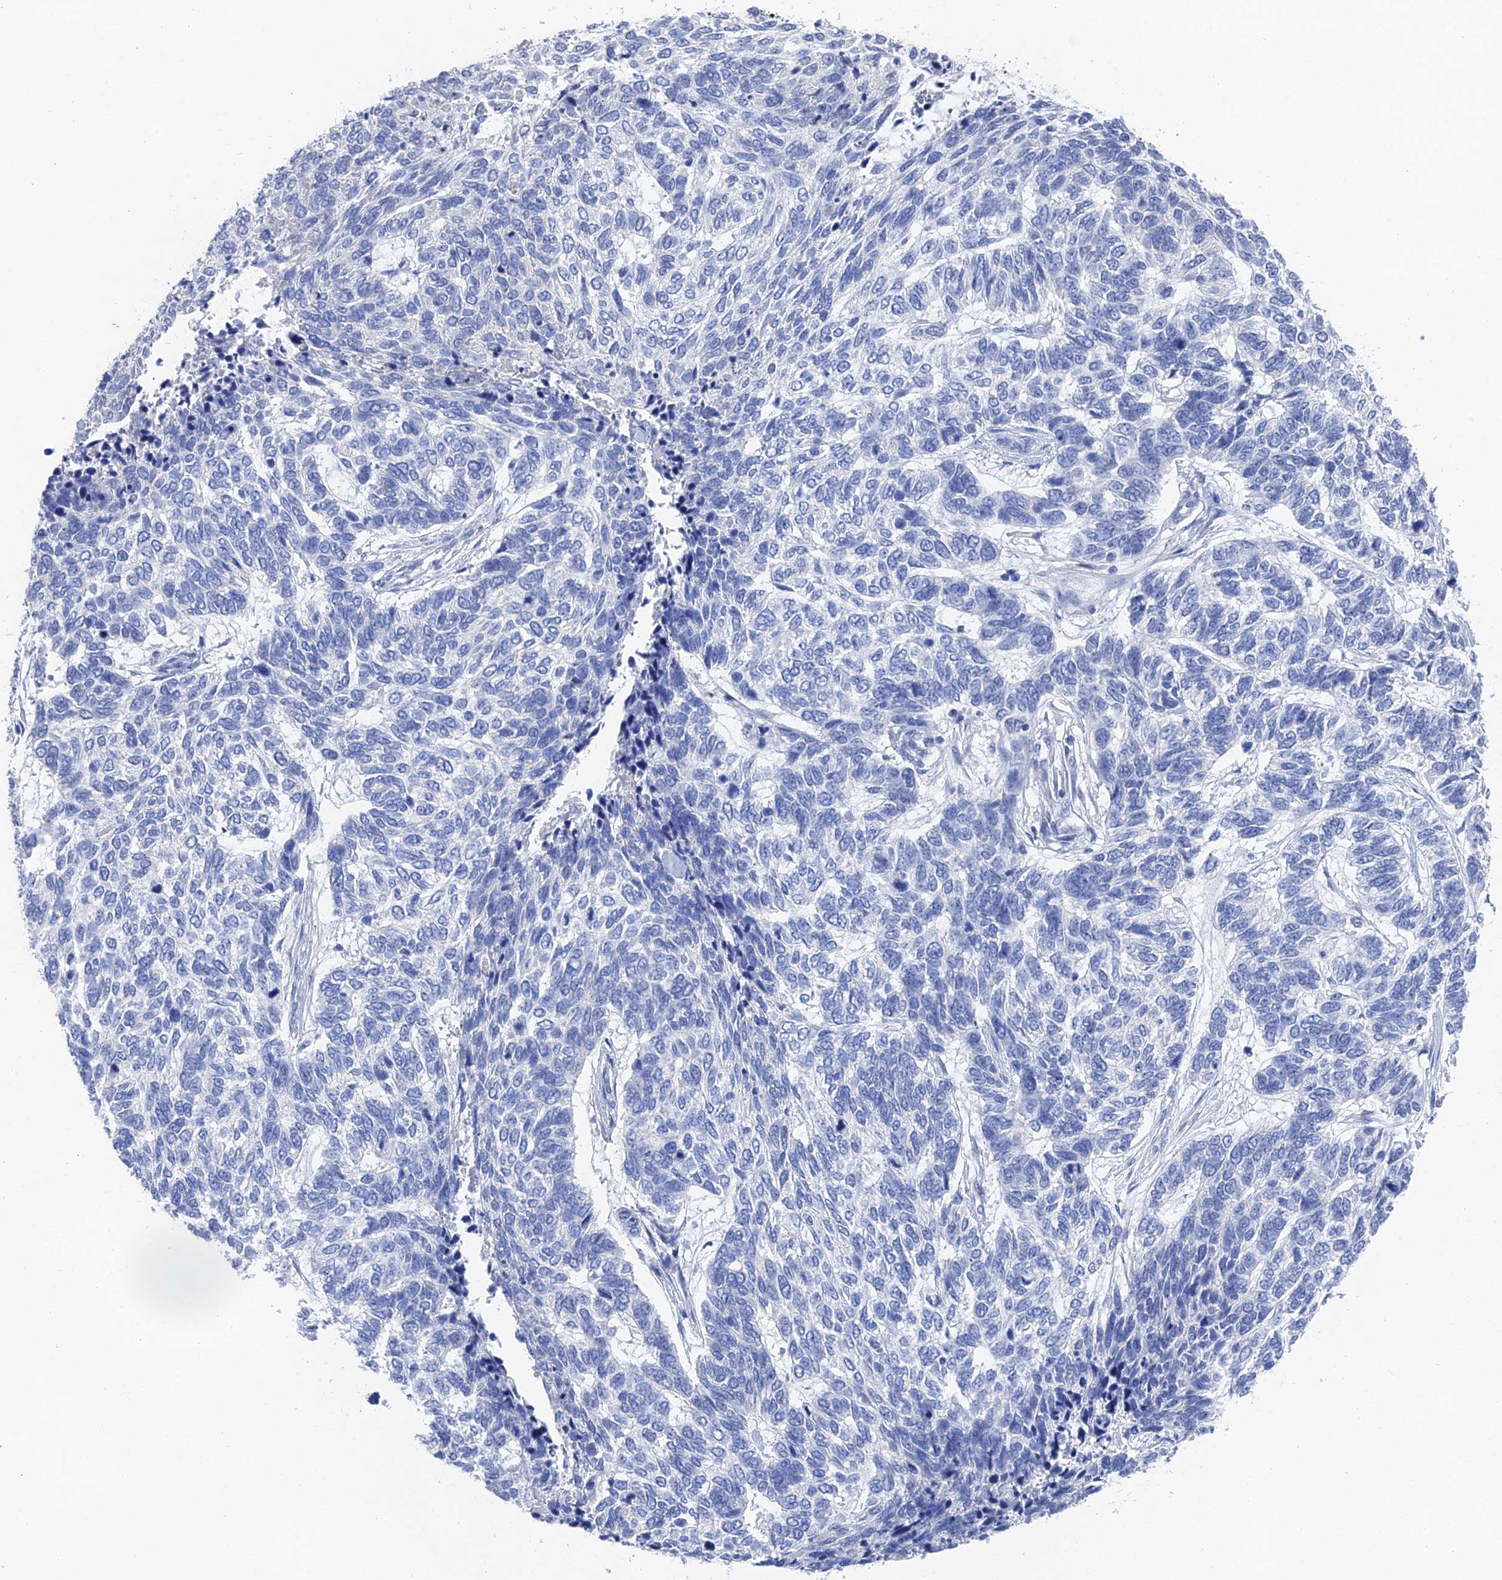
{"staining": {"intensity": "negative", "quantity": "none", "location": "none"}, "tissue": "skin cancer", "cell_type": "Tumor cells", "image_type": "cancer", "snomed": [{"axis": "morphology", "description": "Basal cell carcinoma"}, {"axis": "topography", "description": "Skin"}], "caption": "Immunohistochemistry of skin basal cell carcinoma reveals no expression in tumor cells.", "gene": "GFAP", "patient": {"sex": "female", "age": 65}}